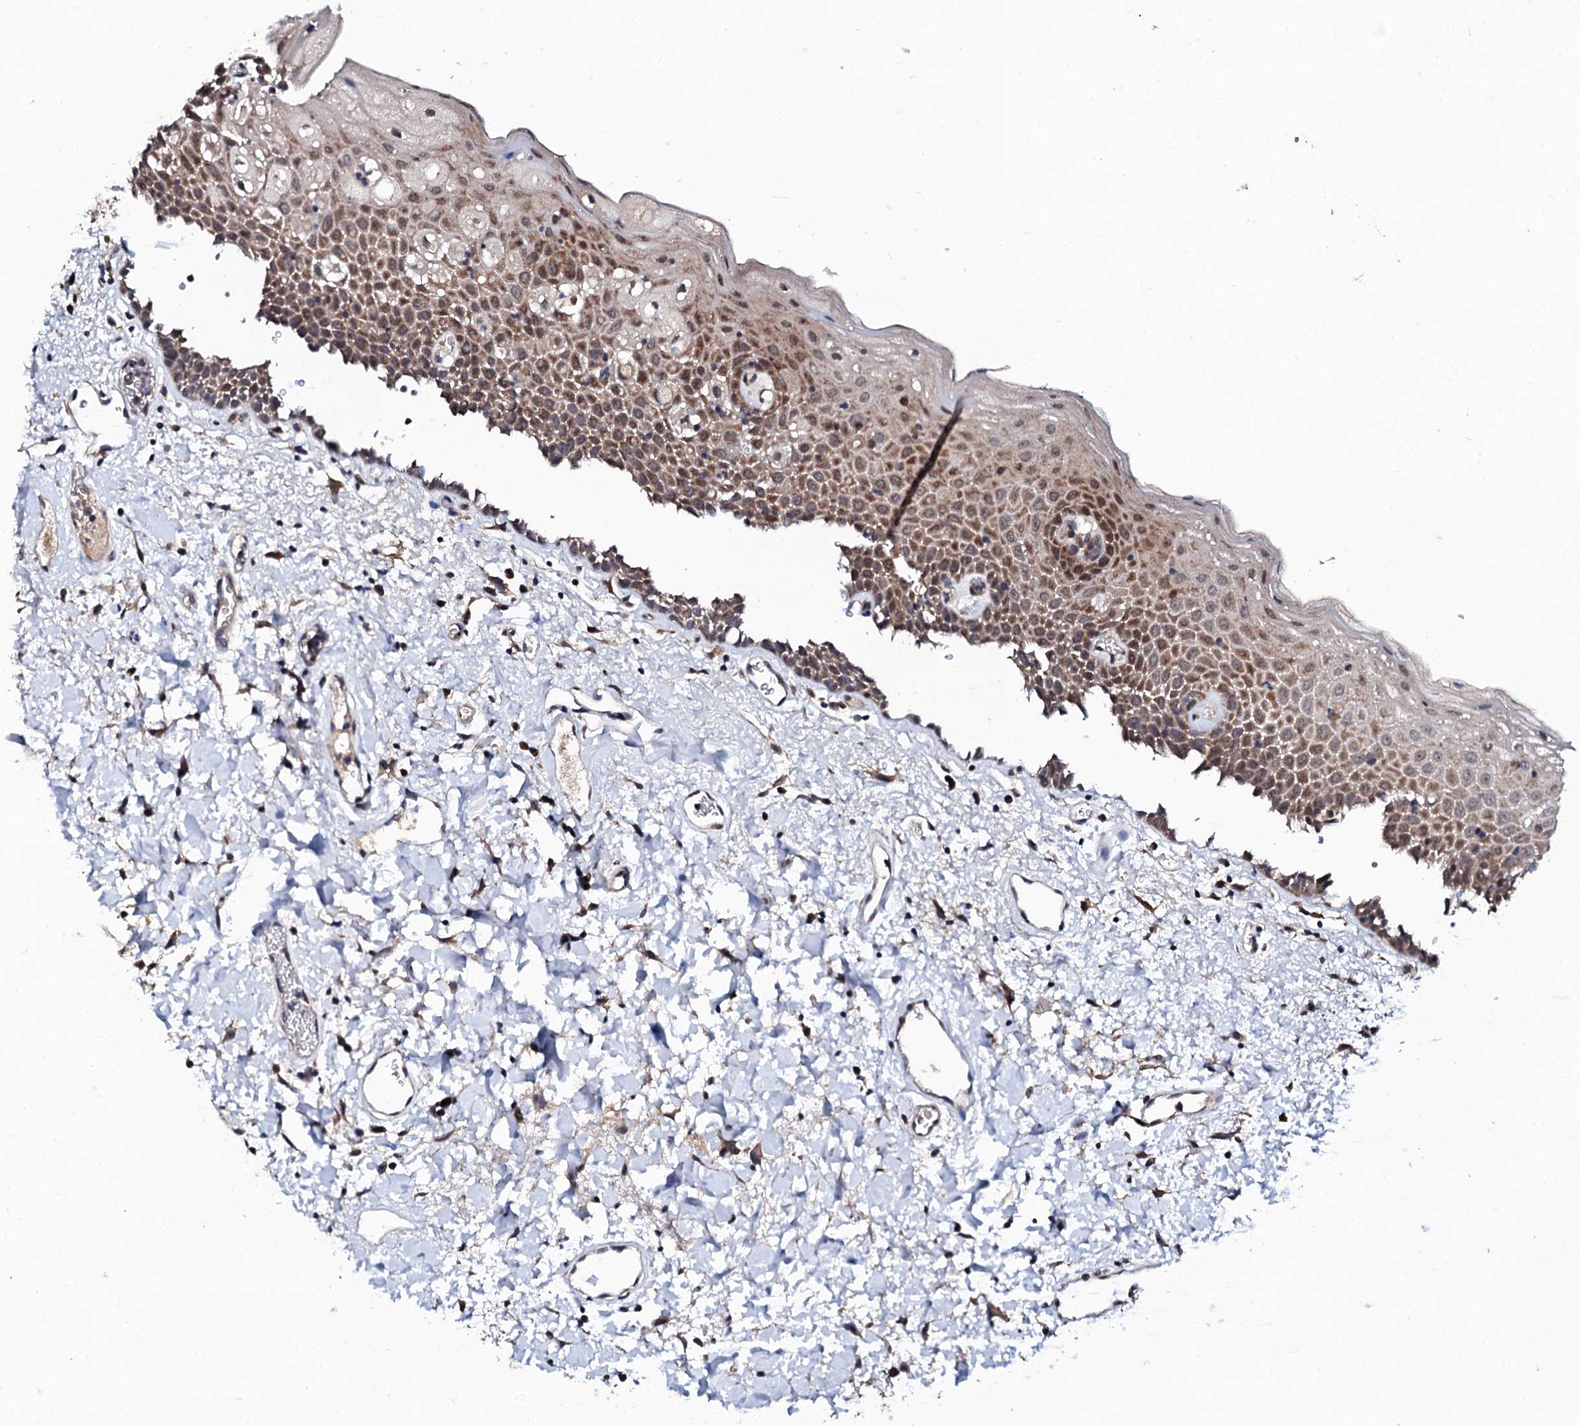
{"staining": {"intensity": "moderate", "quantity": "<25%", "location": "cytoplasmic/membranous"}, "tissue": "oral mucosa", "cell_type": "Squamous epithelial cells", "image_type": "normal", "snomed": [{"axis": "morphology", "description": "Normal tissue, NOS"}, {"axis": "topography", "description": "Oral tissue"}], "caption": "Protein expression analysis of unremarkable oral mucosa demonstrates moderate cytoplasmic/membranous expression in about <25% of squamous epithelial cells. Ihc stains the protein in brown and the nuclei are stained blue.", "gene": "IP6K1", "patient": {"sex": "male", "age": 74}}